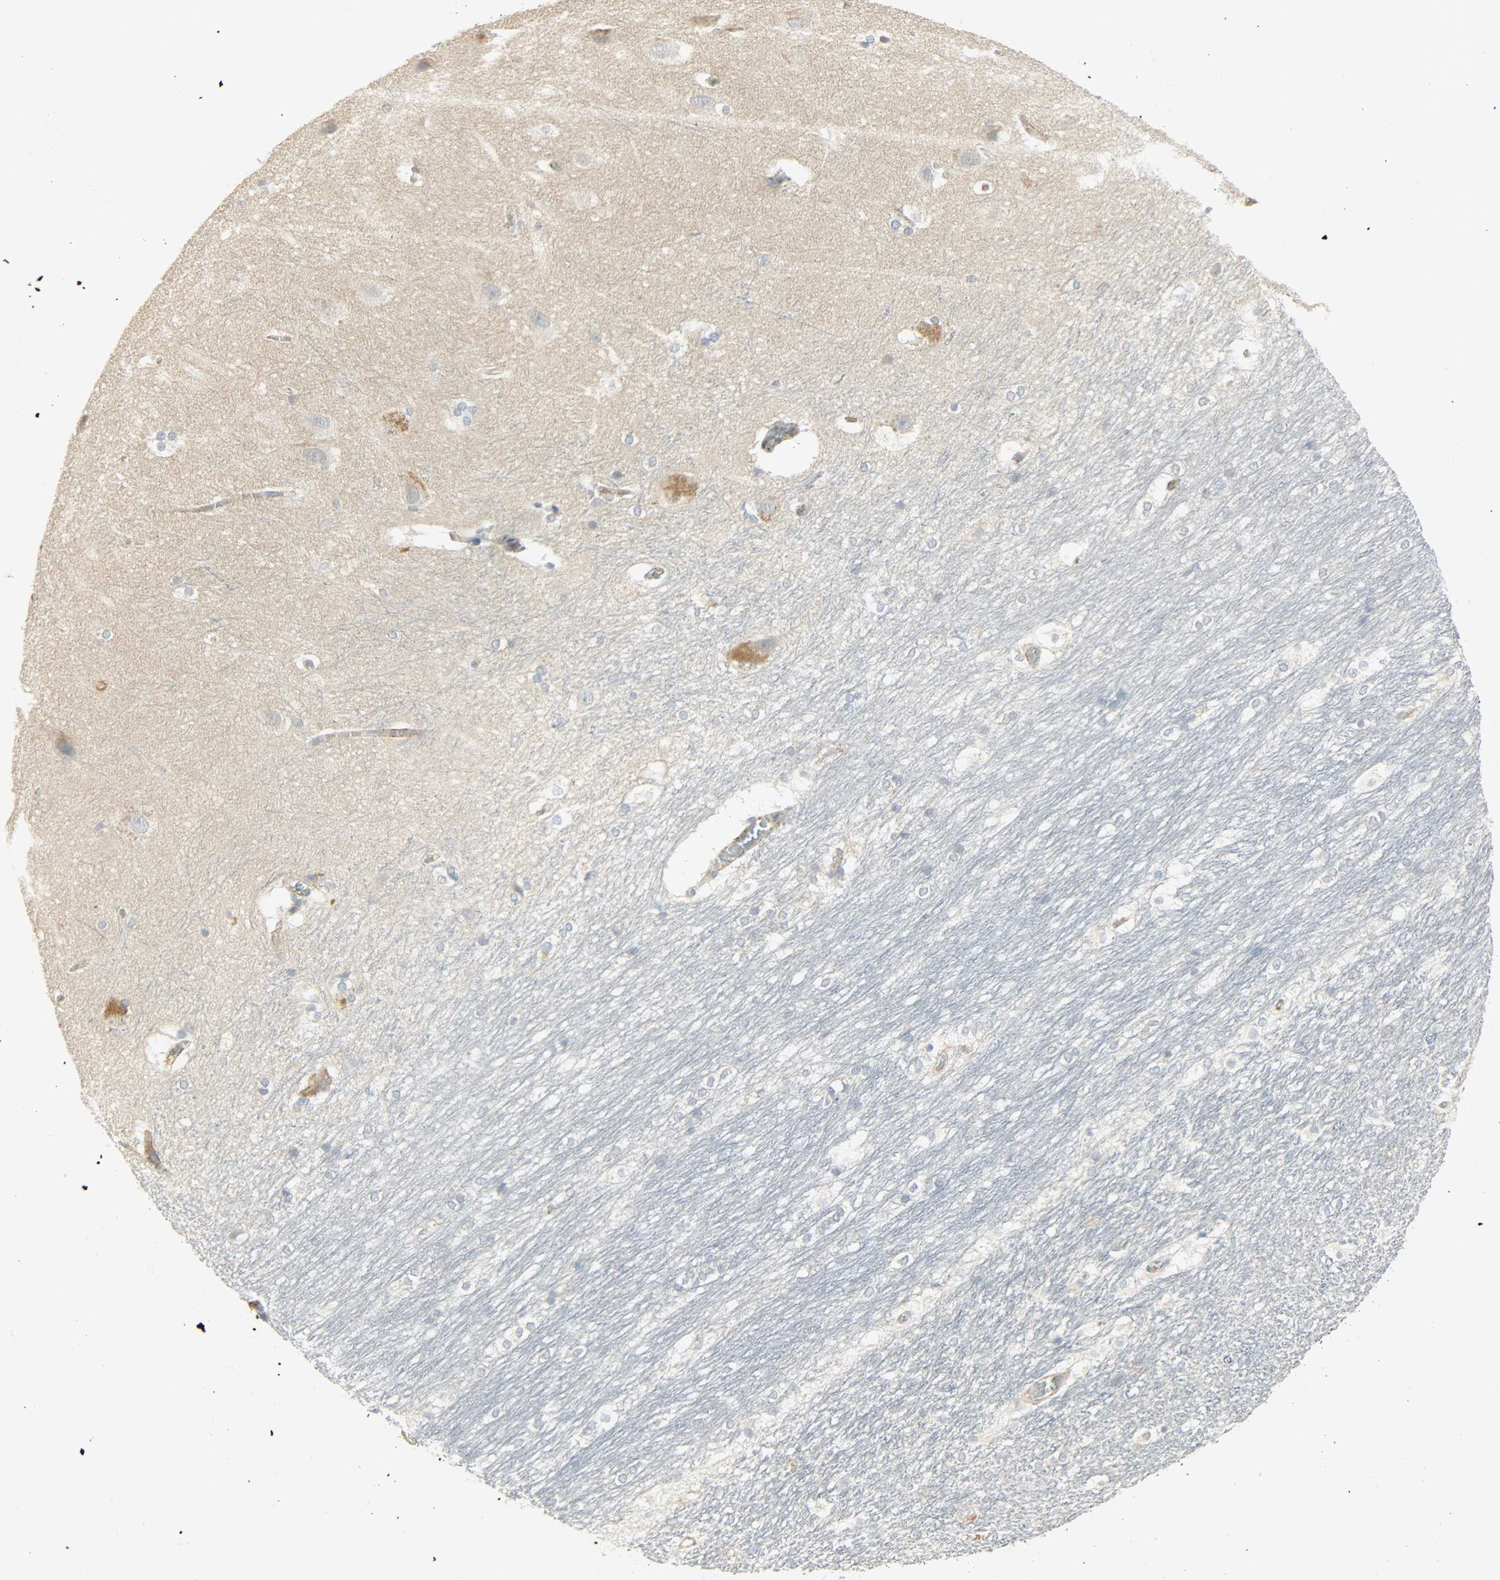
{"staining": {"intensity": "negative", "quantity": "none", "location": "none"}, "tissue": "hippocampus", "cell_type": "Glial cells", "image_type": "normal", "snomed": [{"axis": "morphology", "description": "Normal tissue, NOS"}, {"axis": "topography", "description": "Hippocampus"}], "caption": "The histopathology image demonstrates no staining of glial cells in normal hippocampus.", "gene": "ENPEP", "patient": {"sex": "female", "age": 19}}